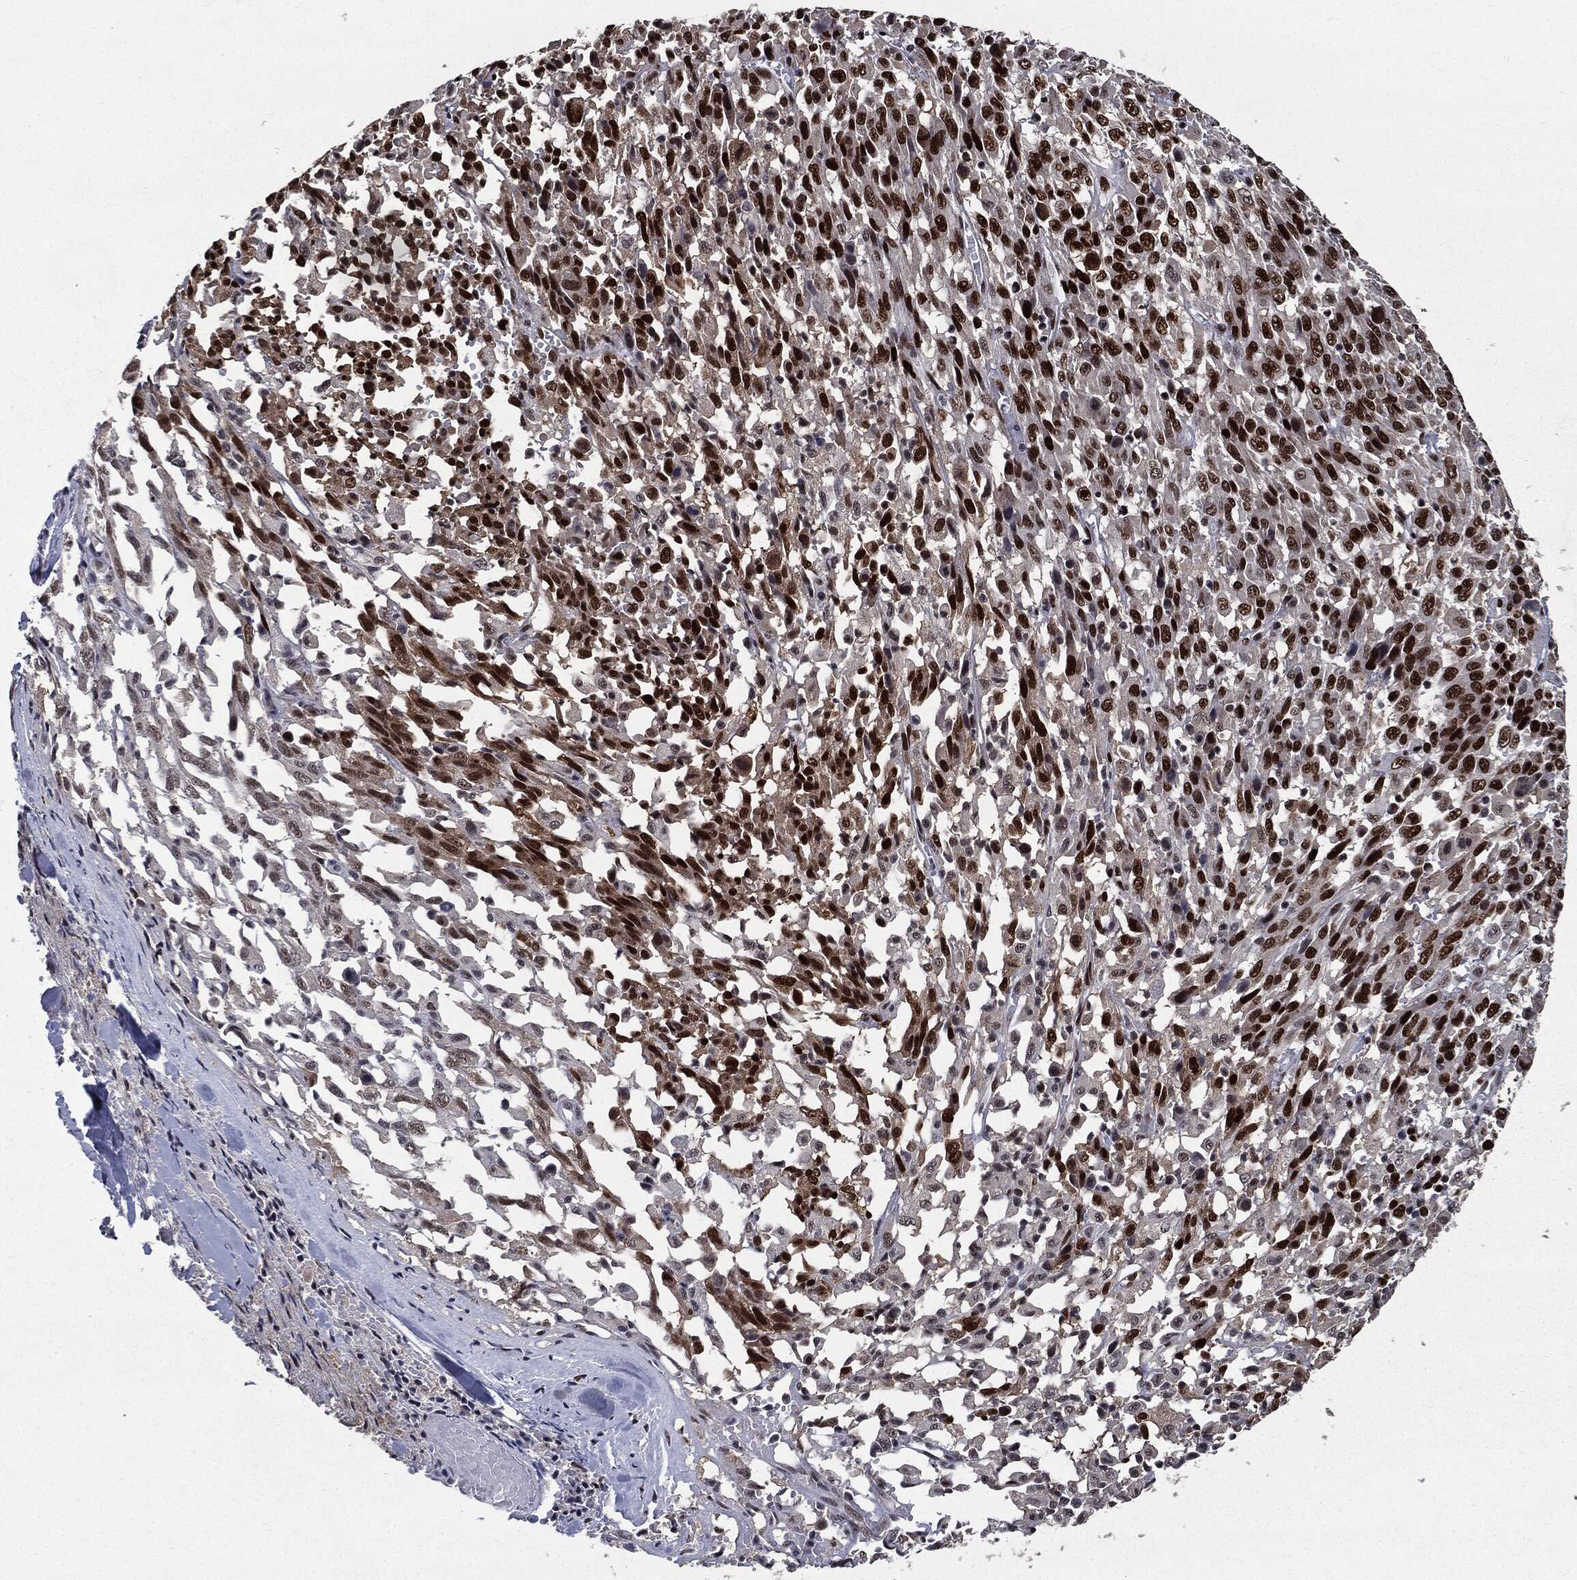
{"staining": {"intensity": "strong", "quantity": "25%-75%", "location": "nuclear"}, "tissue": "melanoma", "cell_type": "Tumor cells", "image_type": "cancer", "snomed": [{"axis": "morphology", "description": "Malignant melanoma, NOS"}, {"axis": "topography", "description": "Skin"}], "caption": "Tumor cells exhibit high levels of strong nuclear expression in approximately 25%-75% of cells in malignant melanoma.", "gene": "JUN", "patient": {"sex": "female", "age": 91}}